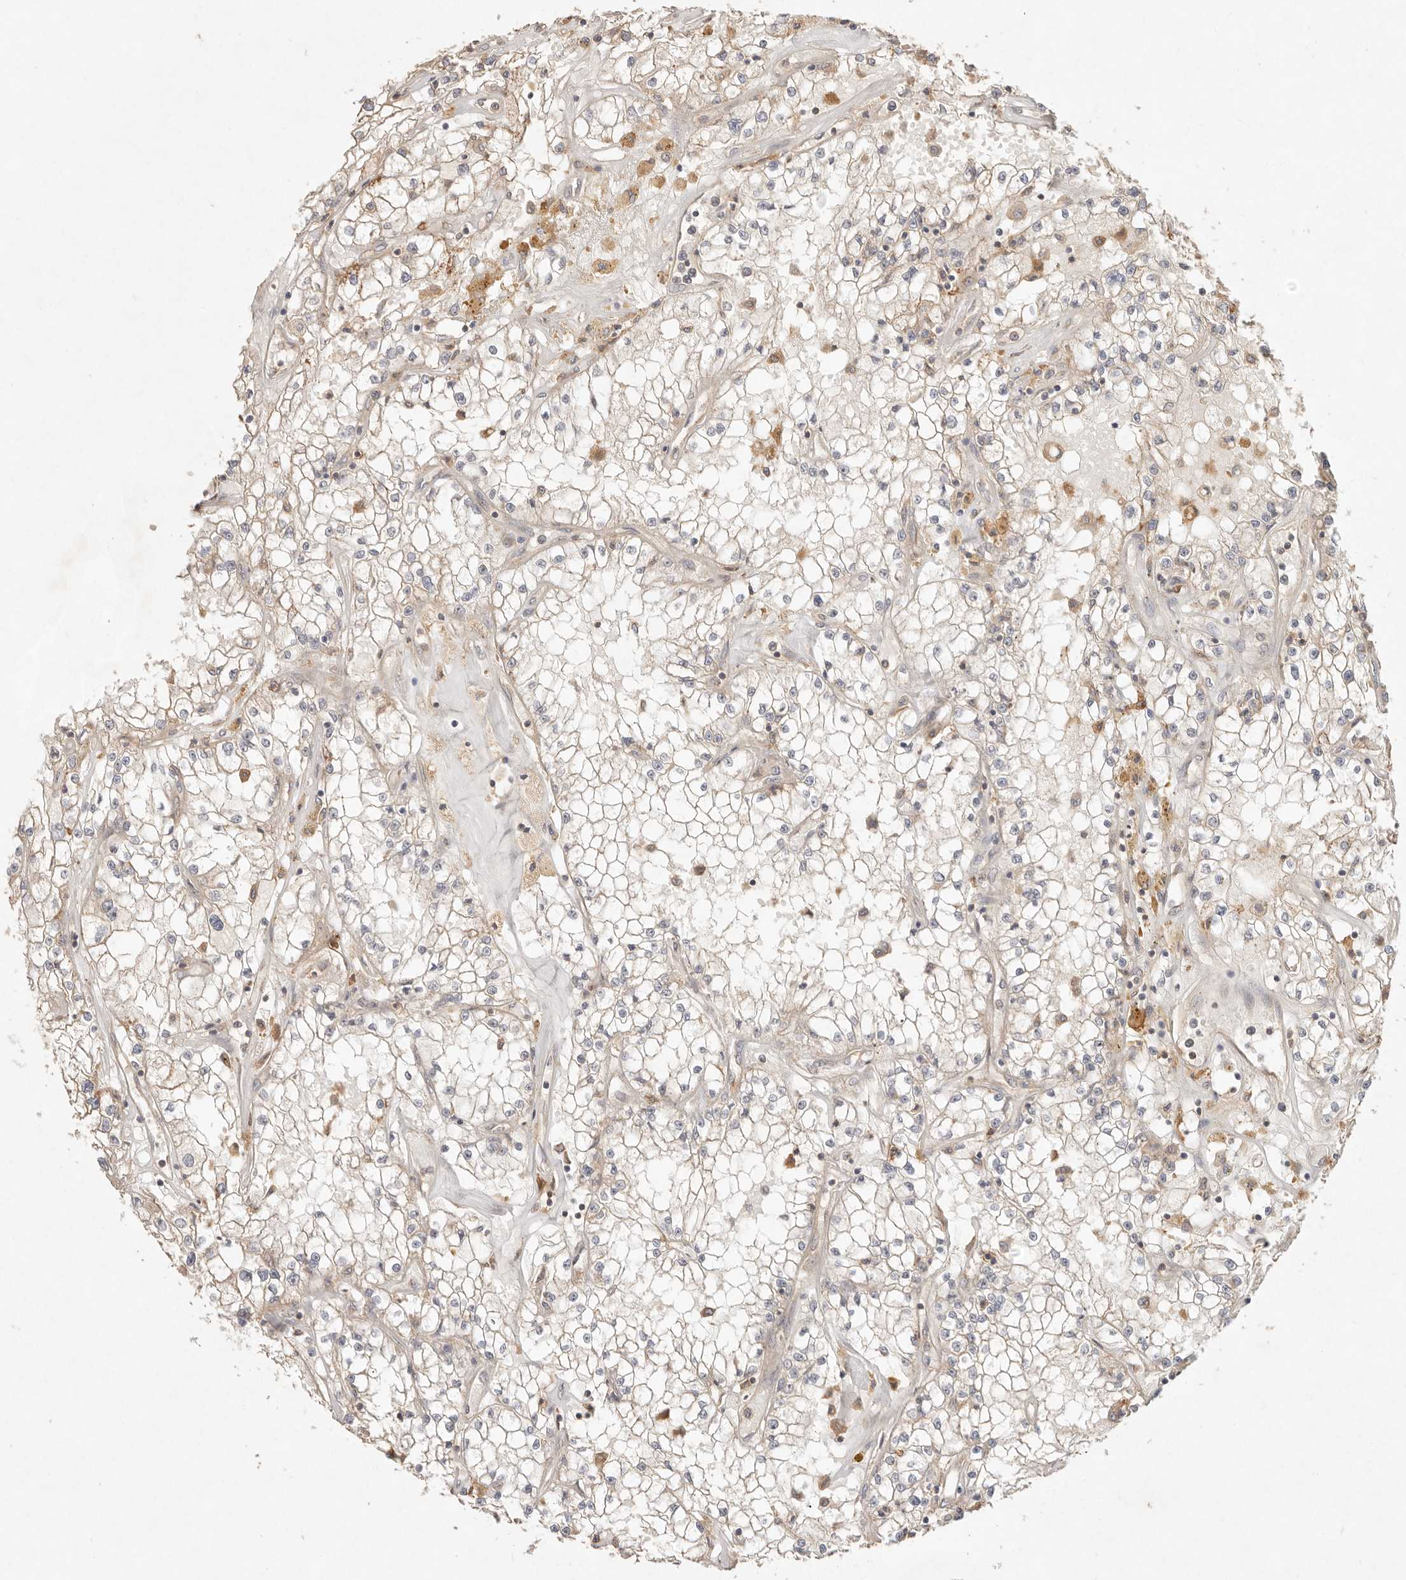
{"staining": {"intensity": "weak", "quantity": ">75%", "location": "cytoplasmic/membranous"}, "tissue": "renal cancer", "cell_type": "Tumor cells", "image_type": "cancer", "snomed": [{"axis": "morphology", "description": "Adenocarcinoma, NOS"}, {"axis": "topography", "description": "Kidney"}], "caption": "This is an image of immunohistochemistry staining of renal cancer, which shows weak staining in the cytoplasmic/membranous of tumor cells.", "gene": "HECTD3", "patient": {"sex": "male", "age": 56}}